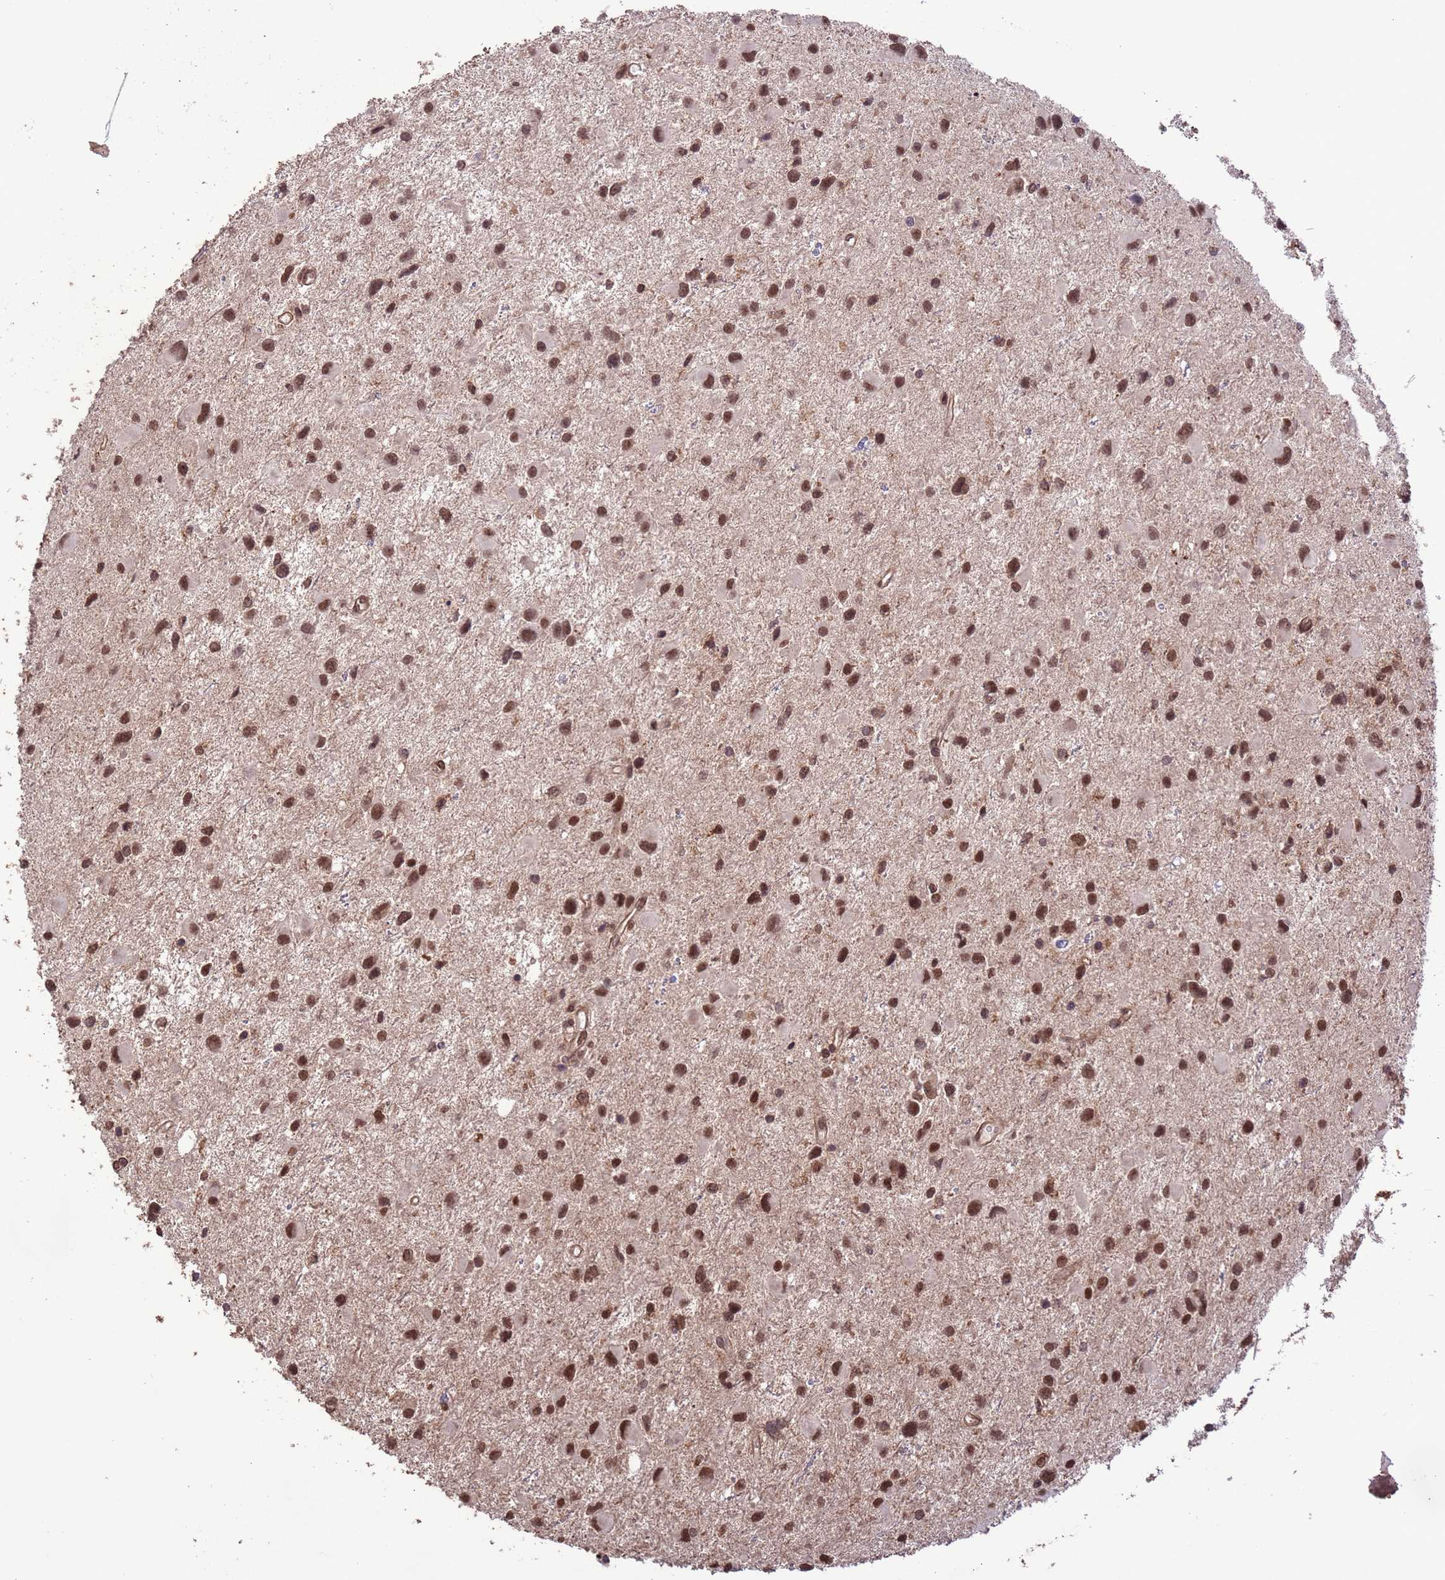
{"staining": {"intensity": "strong", "quantity": ">75%", "location": "nuclear"}, "tissue": "glioma", "cell_type": "Tumor cells", "image_type": "cancer", "snomed": [{"axis": "morphology", "description": "Glioma, malignant, Low grade"}, {"axis": "topography", "description": "Brain"}], "caption": "Immunohistochemistry (IHC) micrograph of neoplastic tissue: malignant glioma (low-grade) stained using immunohistochemistry (IHC) demonstrates high levels of strong protein expression localized specifically in the nuclear of tumor cells, appearing as a nuclear brown color.", "gene": "VSTM4", "patient": {"sex": "female", "age": 32}}